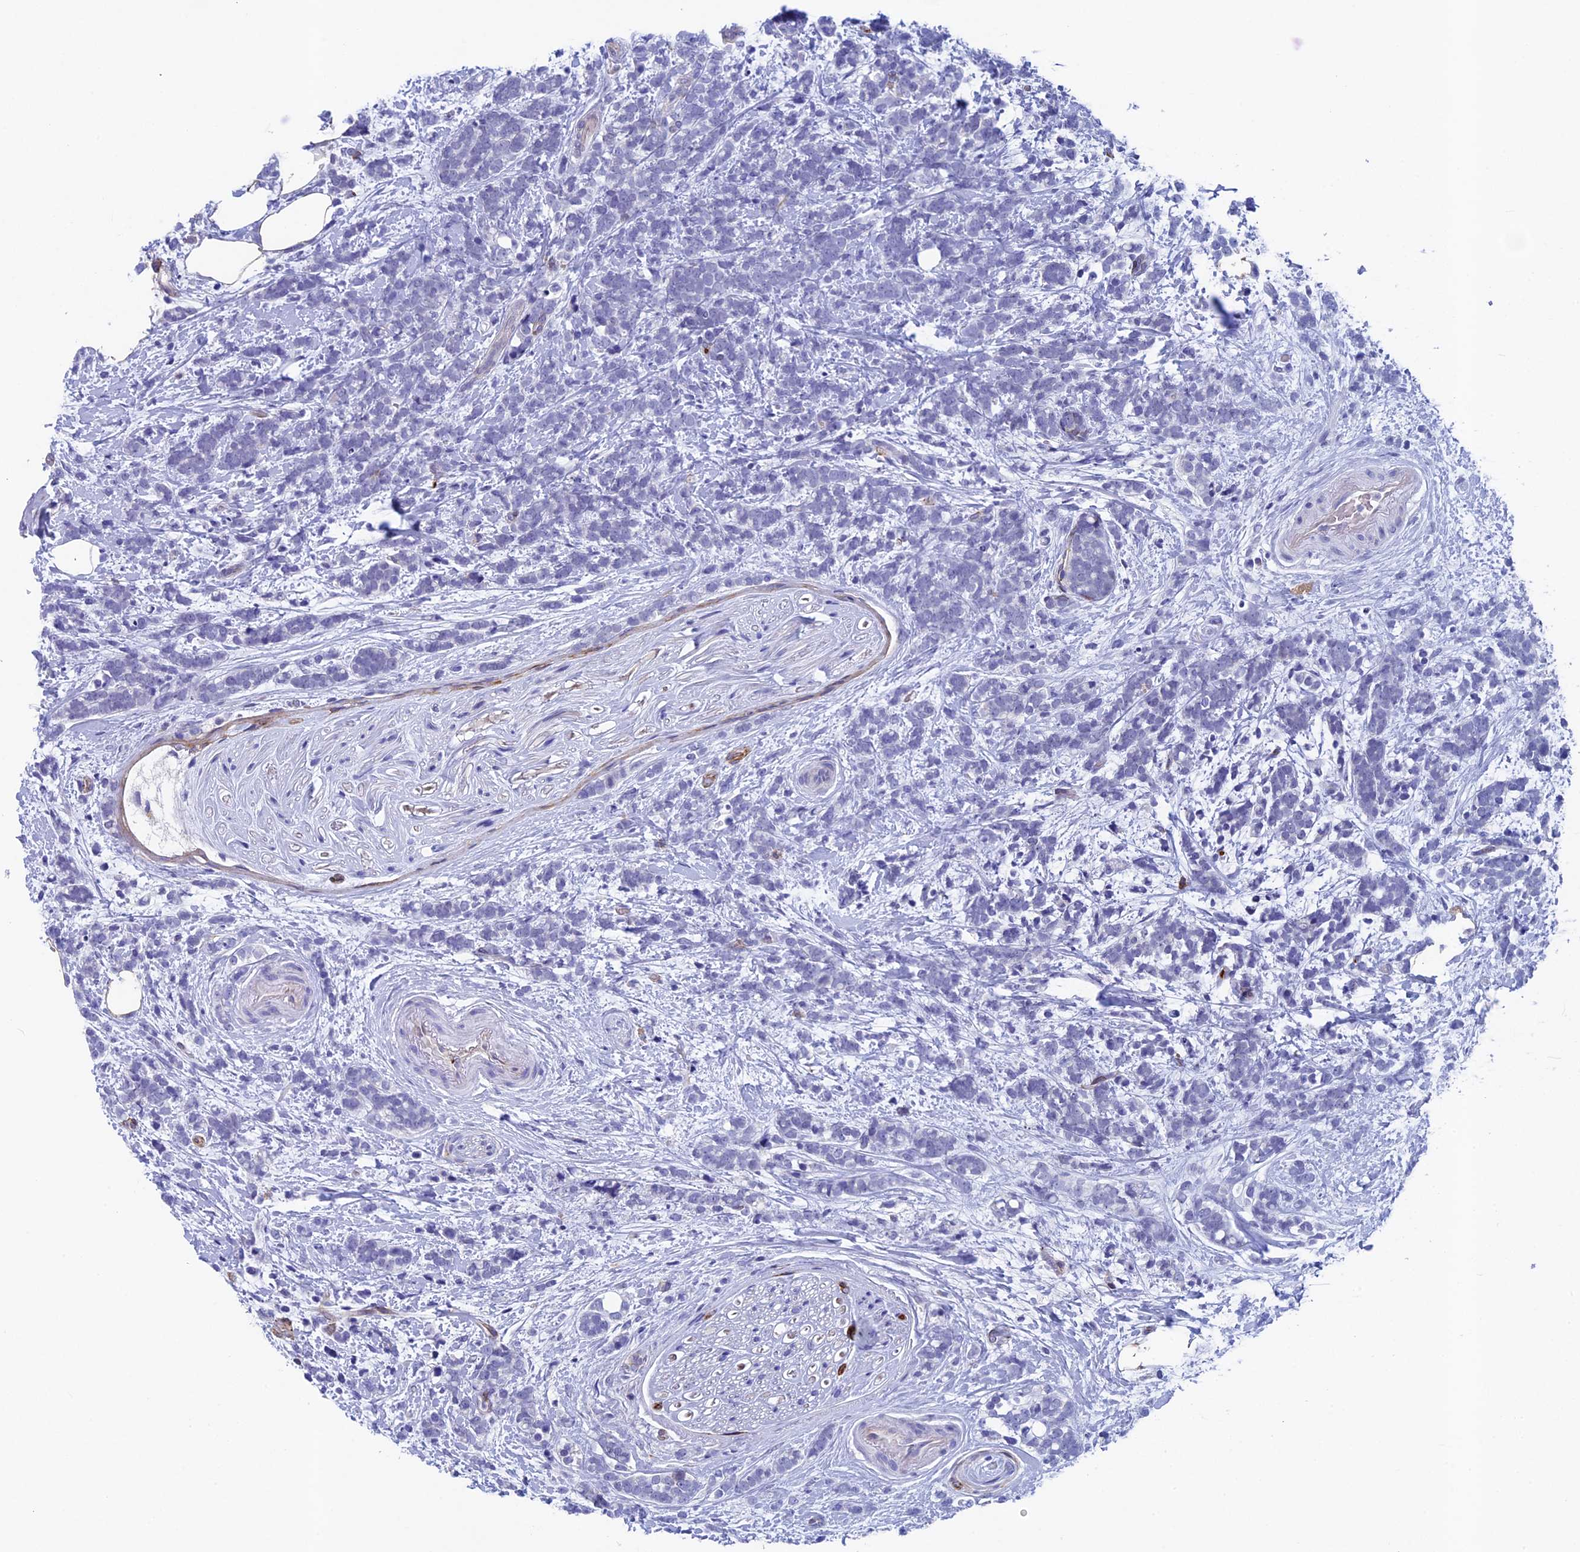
{"staining": {"intensity": "negative", "quantity": "none", "location": "none"}, "tissue": "breast cancer", "cell_type": "Tumor cells", "image_type": "cancer", "snomed": [{"axis": "morphology", "description": "Lobular carcinoma"}, {"axis": "topography", "description": "Breast"}], "caption": "Tumor cells show no significant staining in lobular carcinoma (breast).", "gene": "INSYN1", "patient": {"sex": "female", "age": 58}}